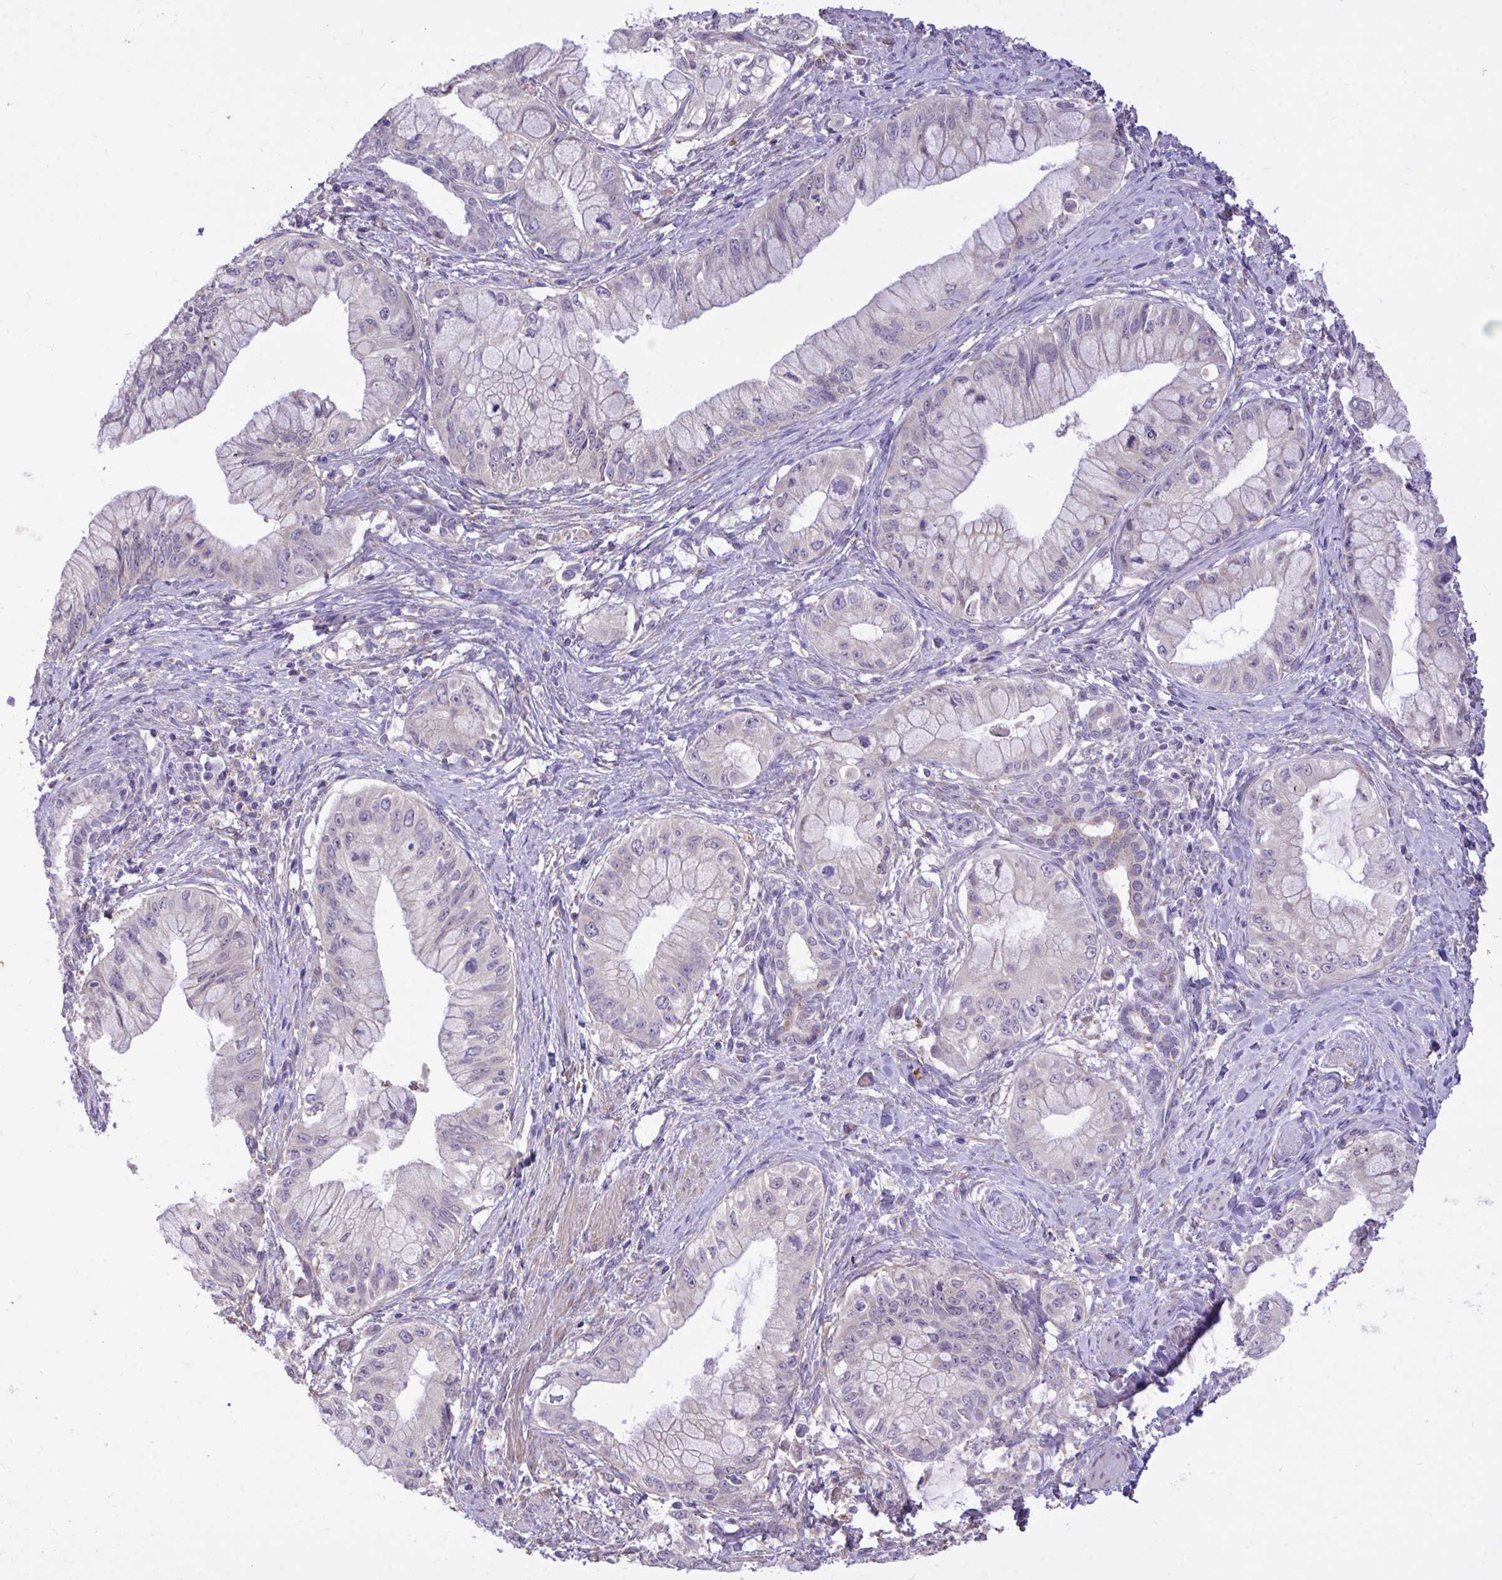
{"staining": {"intensity": "negative", "quantity": "none", "location": "none"}, "tissue": "pancreatic cancer", "cell_type": "Tumor cells", "image_type": "cancer", "snomed": [{"axis": "morphology", "description": "Adenocarcinoma, NOS"}, {"axis": "topography", "description": "Pancreas"}], "caption": "Immunohistochemistry (IHC) micrograph of neoplastic tissue: pancreatic cancer (adenocarcinoma) stained with DAB (3,3'-diaminobenzidine) demonstrates no significant protein positivity in tumor cells.", "gene": "MPC2", "patient": {"sex": "male", "age": 48}}